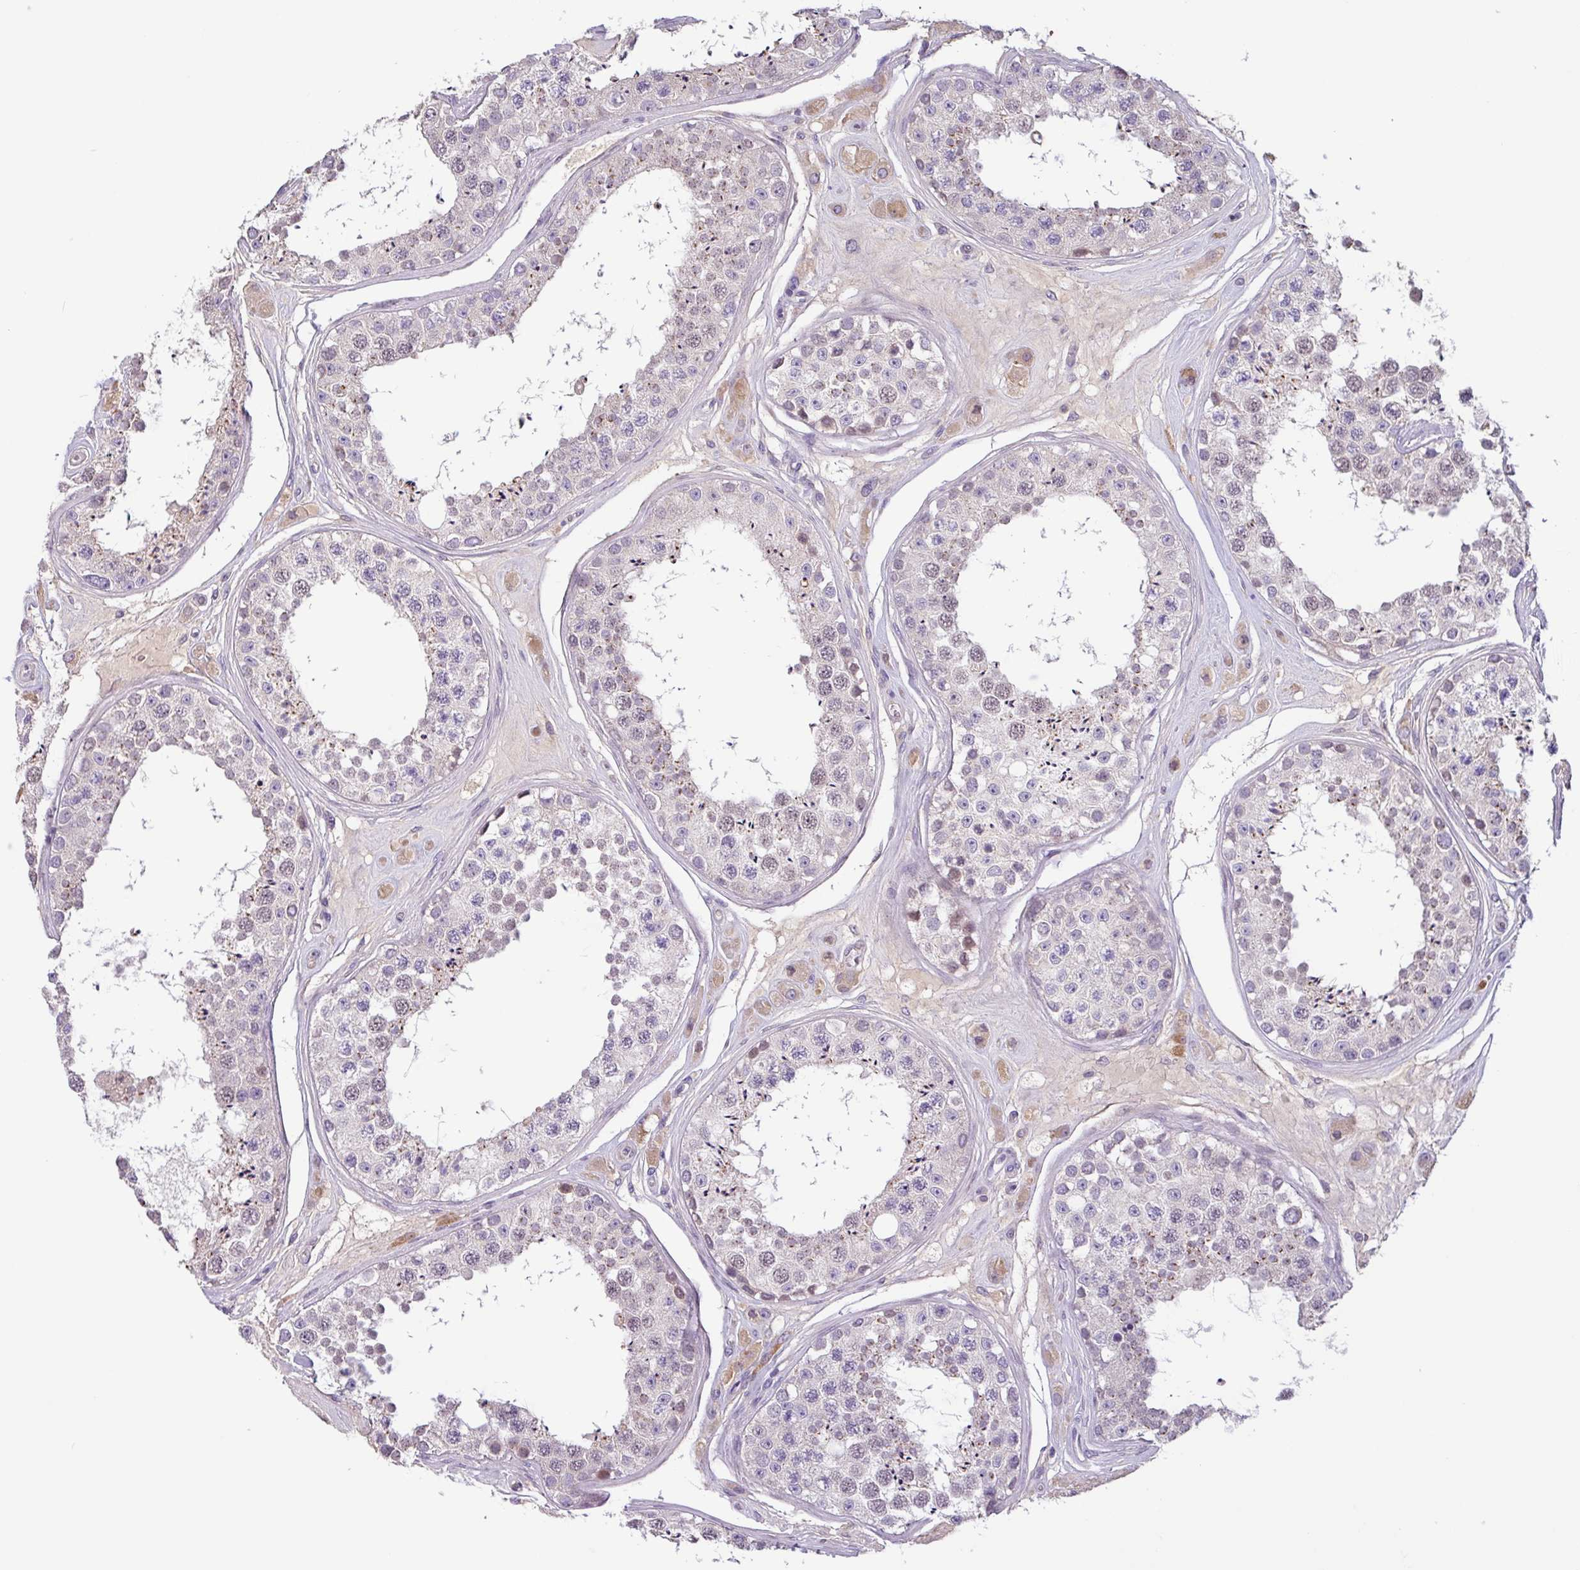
{"staining": {"intensity": "moderate", "quantity": "<25%", "location": "cytoplasmic/membranous"}, "tissue": "testis", "cell_type": "Cells in seminiferous ducts", "image_type": "normal", "snomed": [{"axis": "morphology", "description": "Normal tissue, NOS"}, {"axis": "topography", "description": "Testis"}], "caption": "Moderate cytoplasmic/membranous protein expression is present in about <25% of cells in seminiferous ducts in testis.", "gene": "SFTPB", "patient": {"sex": "male", "age": 25}}